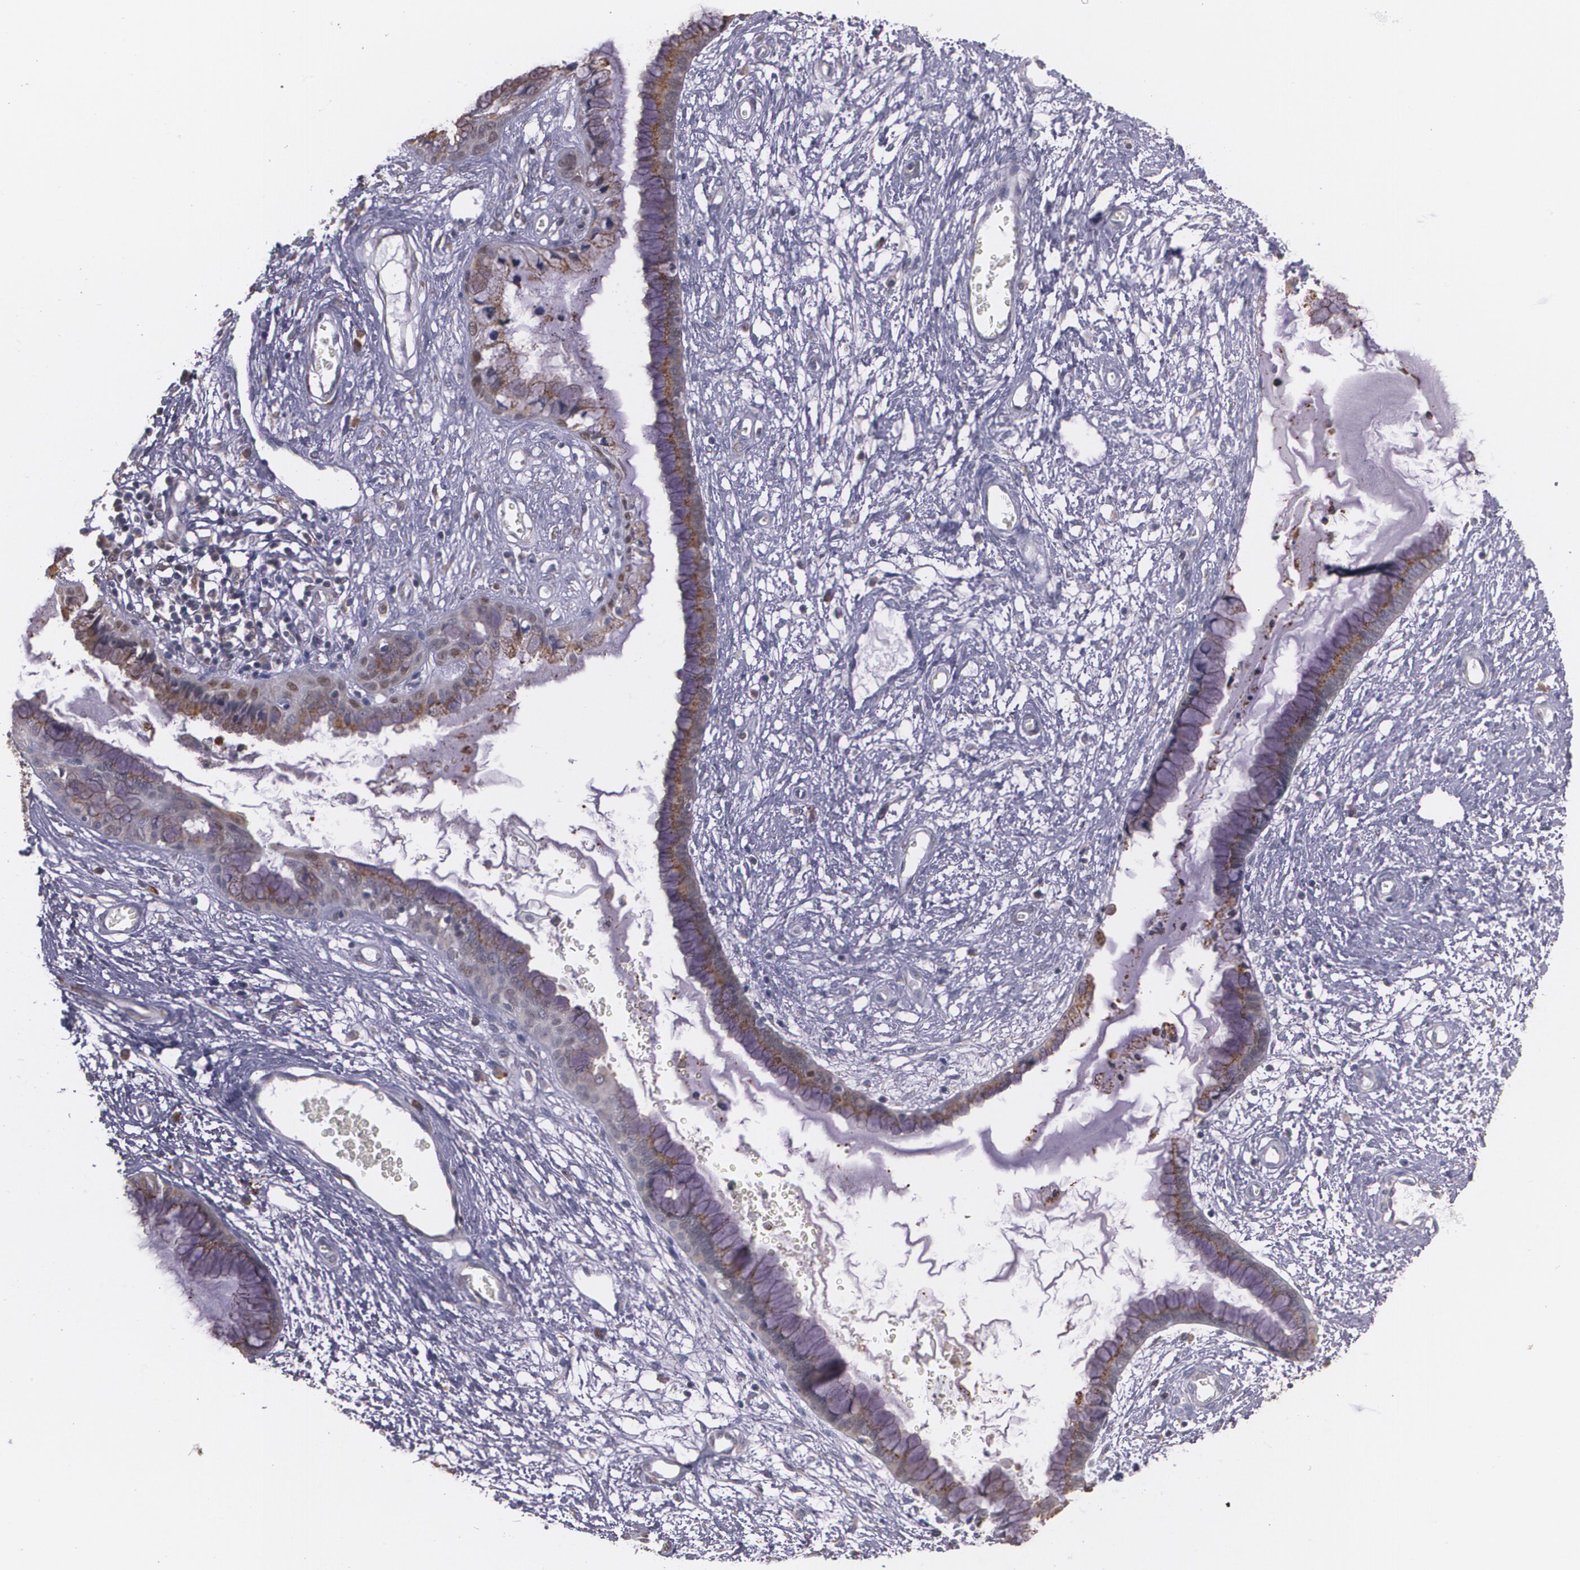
{"staining": {"intensity": "moderate", "quantity": ">75%", "location": "cytoplasmic/membranous"}, "tissue": "cervix", "cell_type": "Glandular cells", "image_type": "normal", "snomed": [{"axis": "morphology", "description": "Normal tissue, NOS"}, {"axis": "topography", "description": "Cervix"}], "caption": "An IHC photomicrograph of benign tissue is shown. Protein staining in brown highlights moderate cytoplasmic/membranous positivity in cervix within glandular cells. (Stains: DAB (3,3'-diaminobenzidine) in brown, nuclei in blue, Microscopy: brightfield microscopy at high magnification).", "gene": "ATF3", "patient": {"sex": "female", "age": 55}}